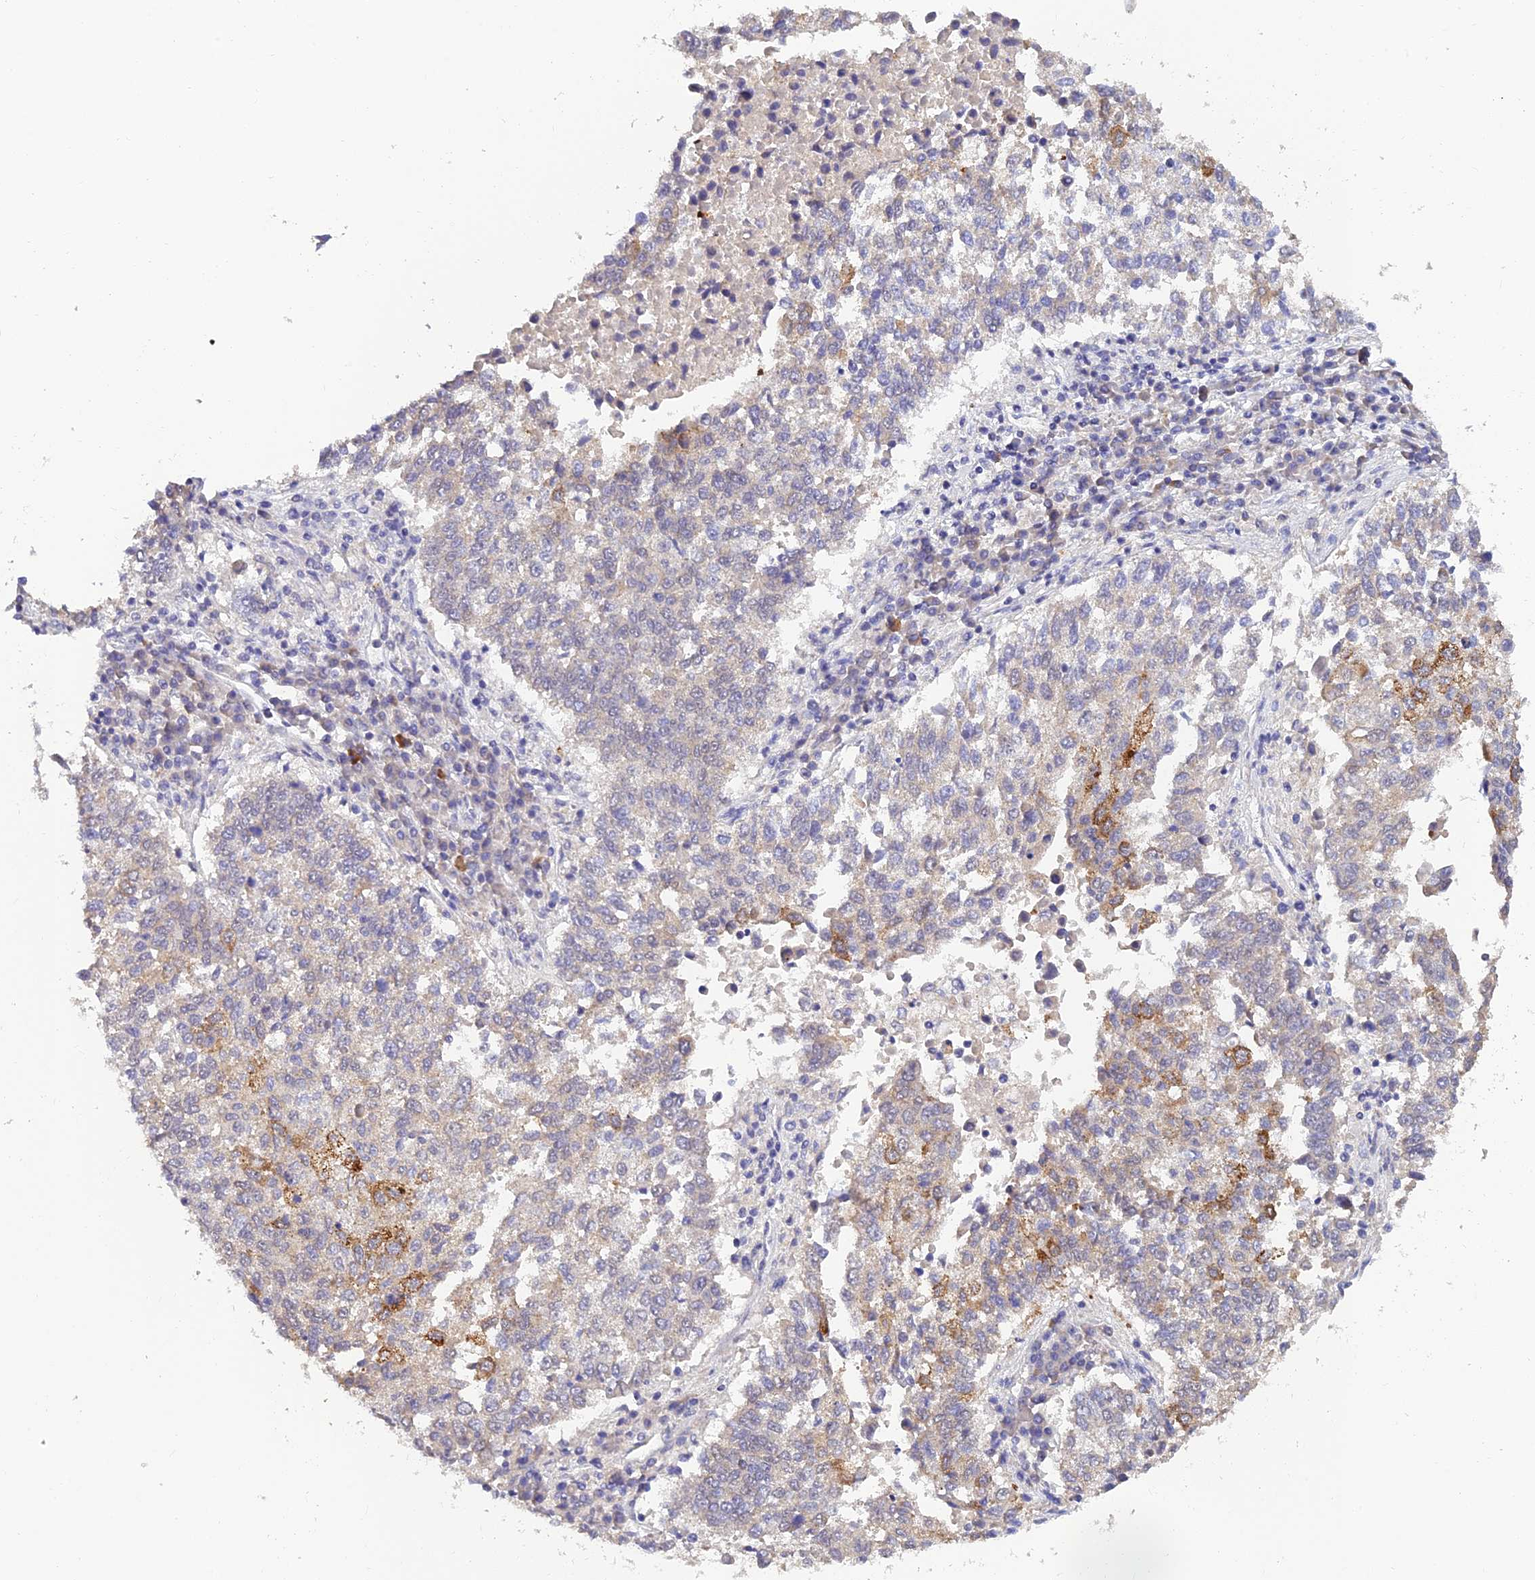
{"staining": {"intensity": "moderate", "quantity": "<25%", "location": "cytoplasmic/membranous"}, "tissue": "lung cancer", "cell_type": "Tumor cells", "image_type": "cancer", "snomed": [{"axis": "morphology", "description": "Squamous cell carcinoma, NOS"}, {"axis": "topography", "description": "Lung"}], "caption": "Immunohistochemical staining of squamous cell carcinoma (lung) exhibits low levels of moderate cytoplasmic/membranous positivity in about <25% of tumor cells. Nuclei are stained in blue.", "gene": "HOXB1", "patient": {"sex": "male", "age": 73}}